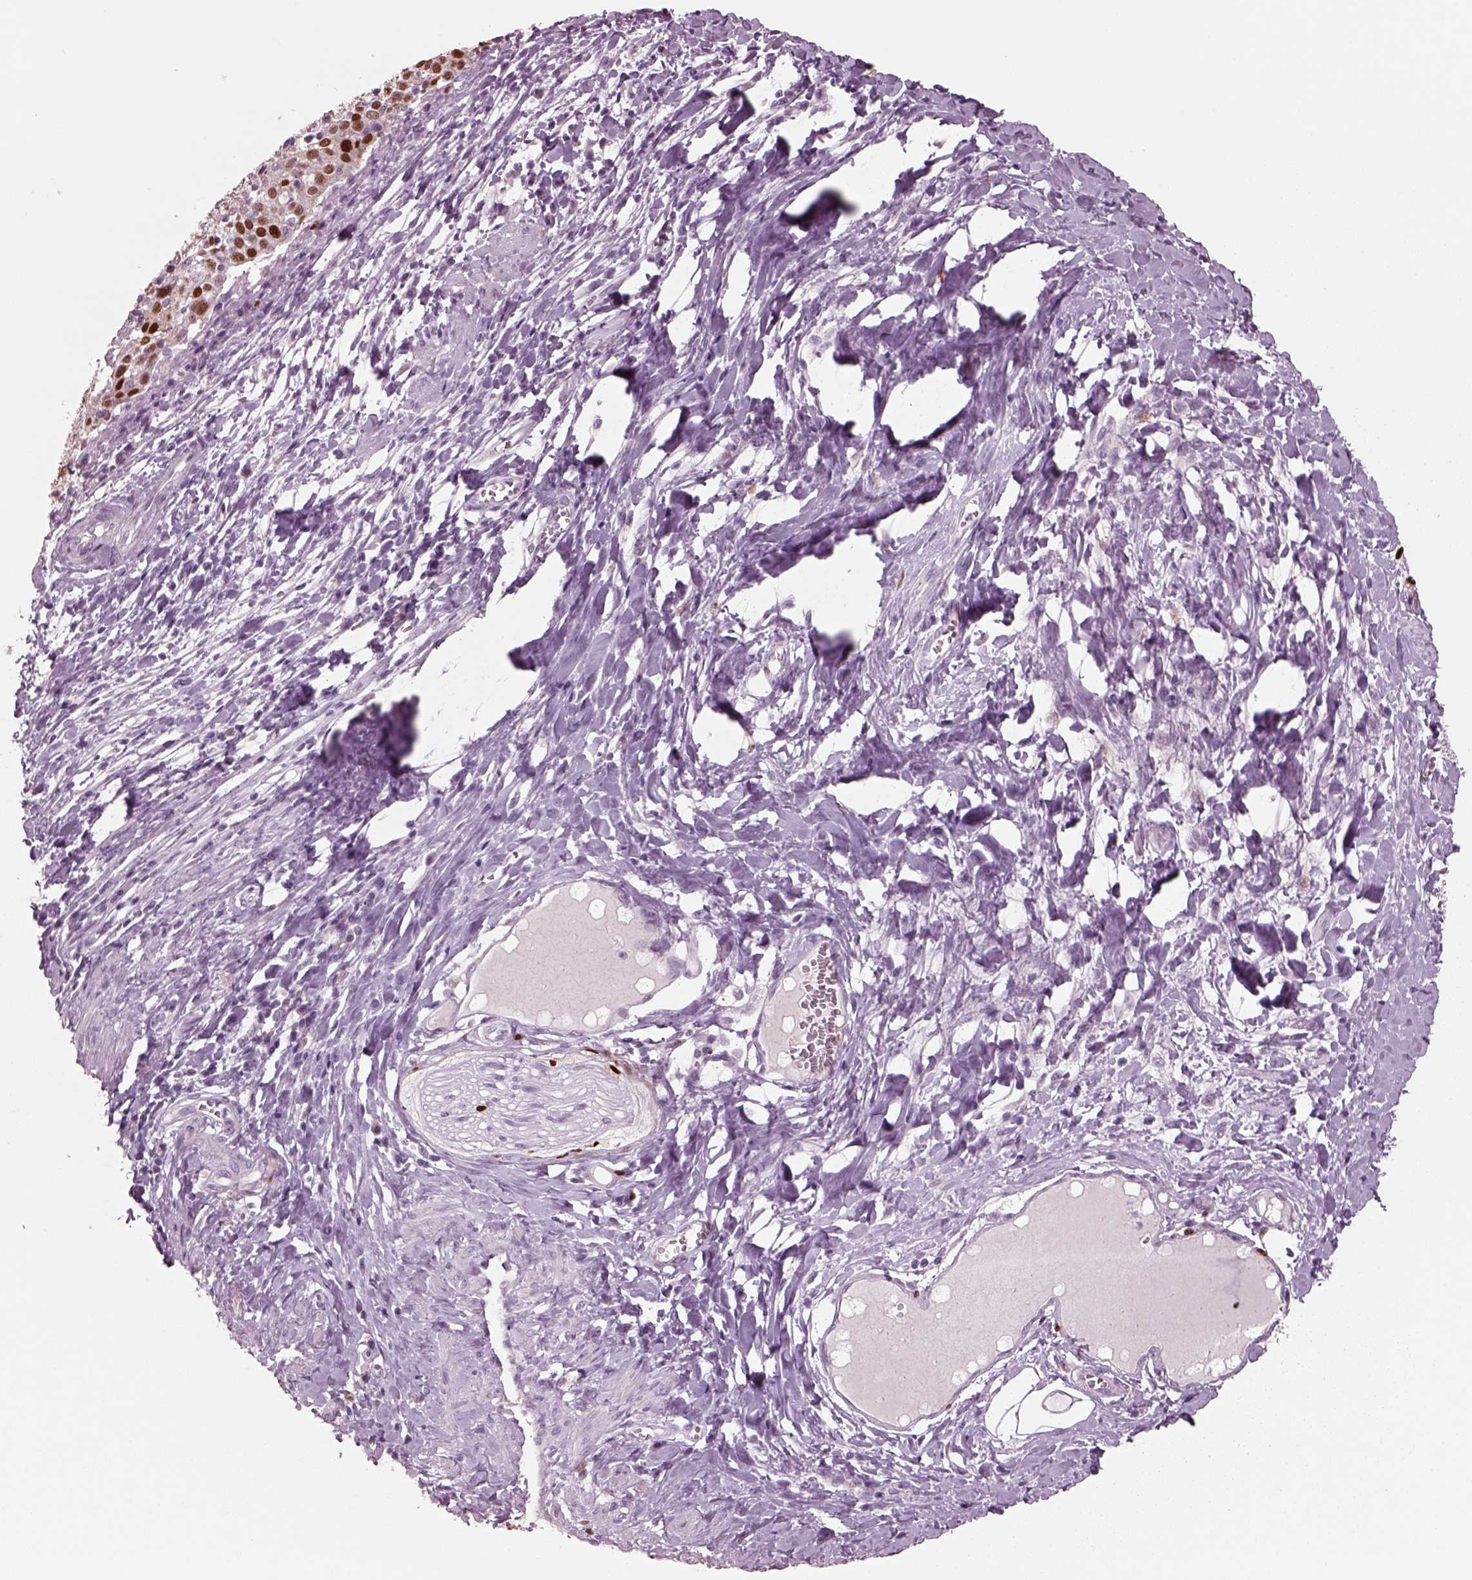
{"staining": {"intensity": "strong", "quantity": ">75%", "location": "nuclear"}, "tissue": "cervical cancer", "cell_type": "Tumor cells", "image_type": "cancer", "snomed": [{"axis": "morphology", "description": "Squamous cell carcinoma, NOS"}, {"axis": "topography", "description": "Cervix"}], "caption": "Human cervical cancer (squamous cell carcinoma) stained for a protein (brown) shows strong nuclear positive expression in about >75% of tumor cells.", "gene": "SOX9", "patient": {"sex": "female", "age": 39}}